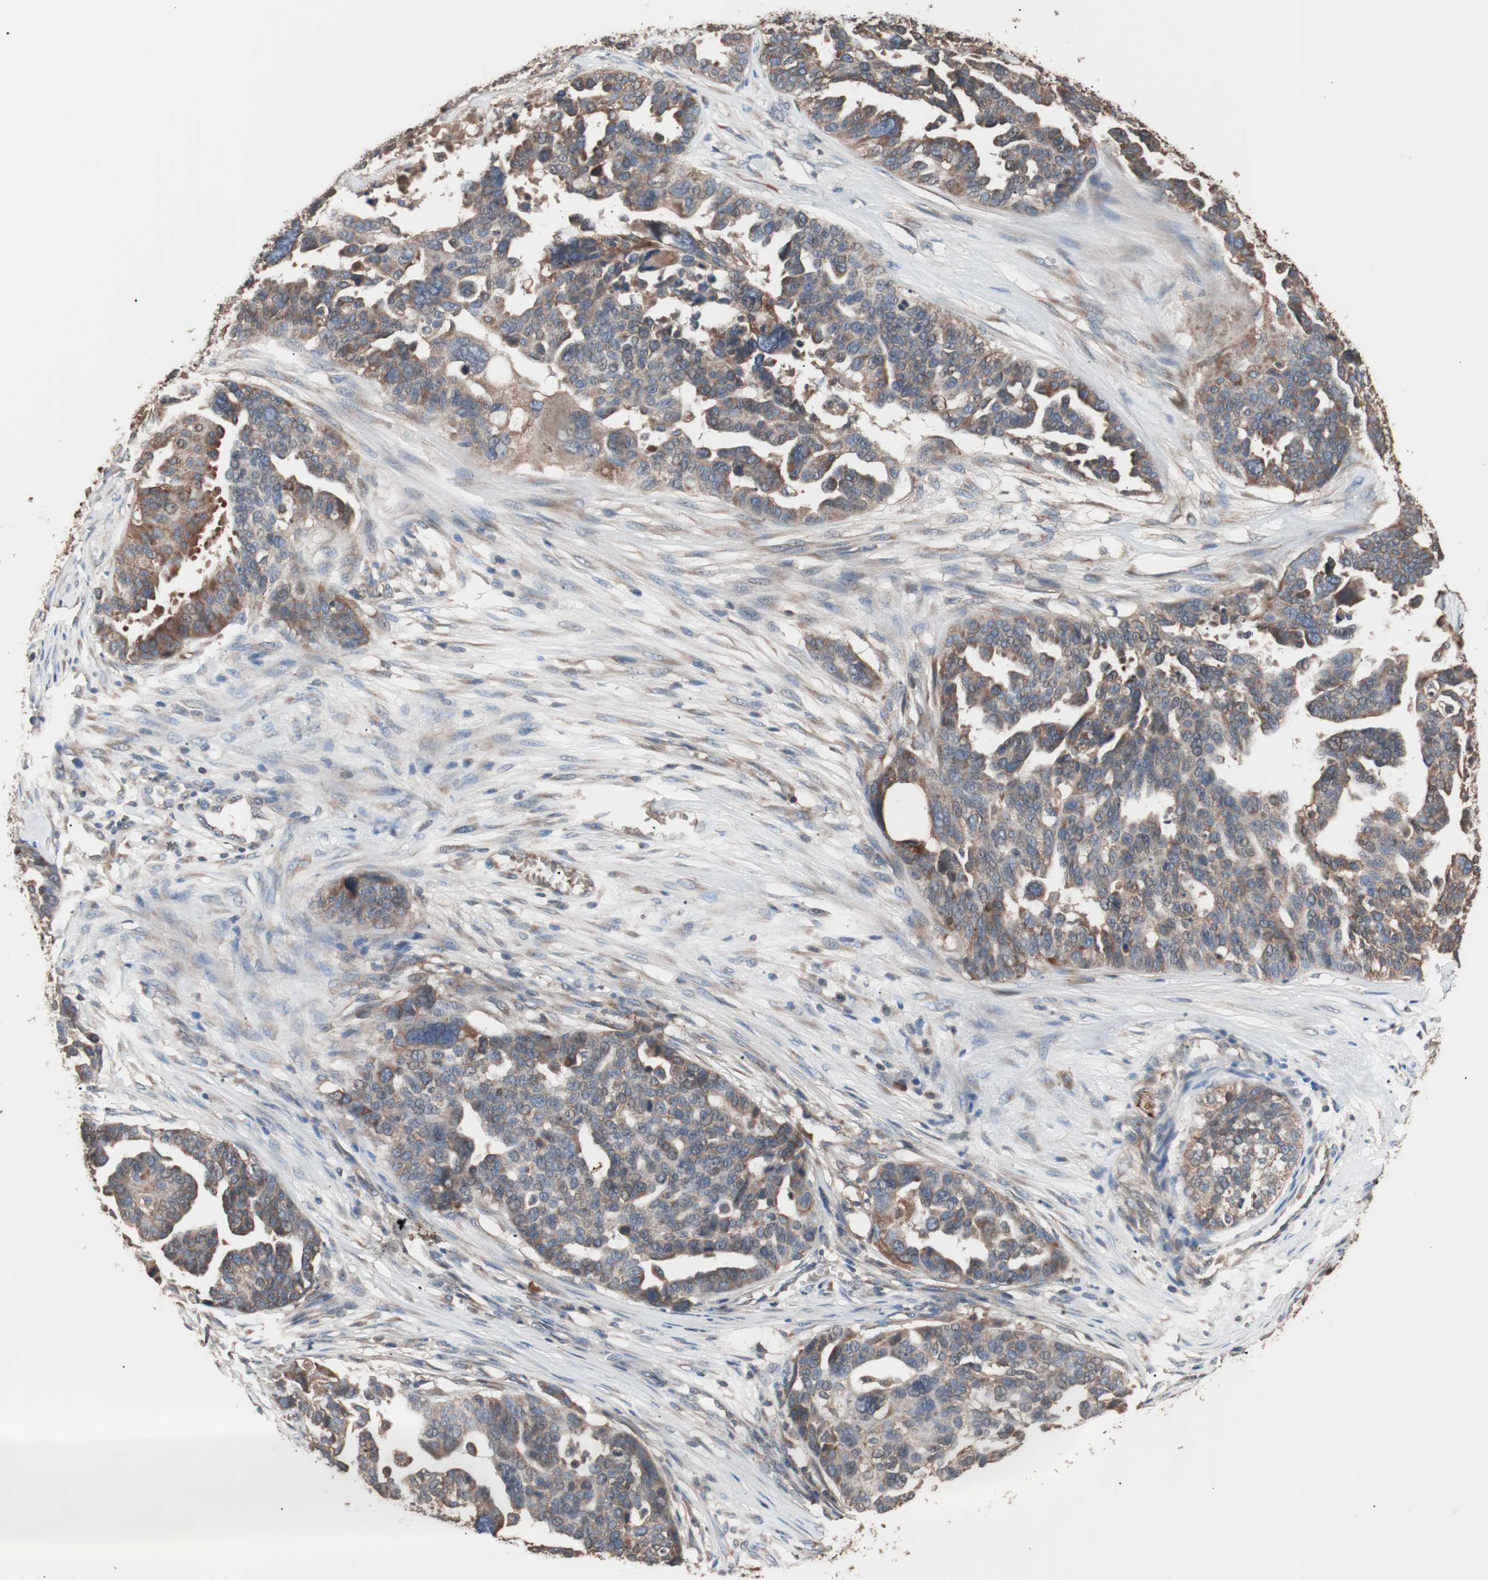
{"staining": {"intensity": "moderate", "quantity": ">75%", "location": "cytoplasmic/membranous"}, "tissue": "ovarian cancer", "cell_type": "Tumor cells", "image_type": "cancer", "snomed": [{"axis": "morphology", "description": "Cystadenocarcinoma, serous, NOS"}, {"axis": "topography", "description": "Ovary"}], "caption": "Protein staining demonstrates moderate cytoplasmic/membranous staining in approximately >75% of tumor cells in ovarian cancer.", "gene": "GLYCTK", "patient": {"sex": "female", "age": 59}}